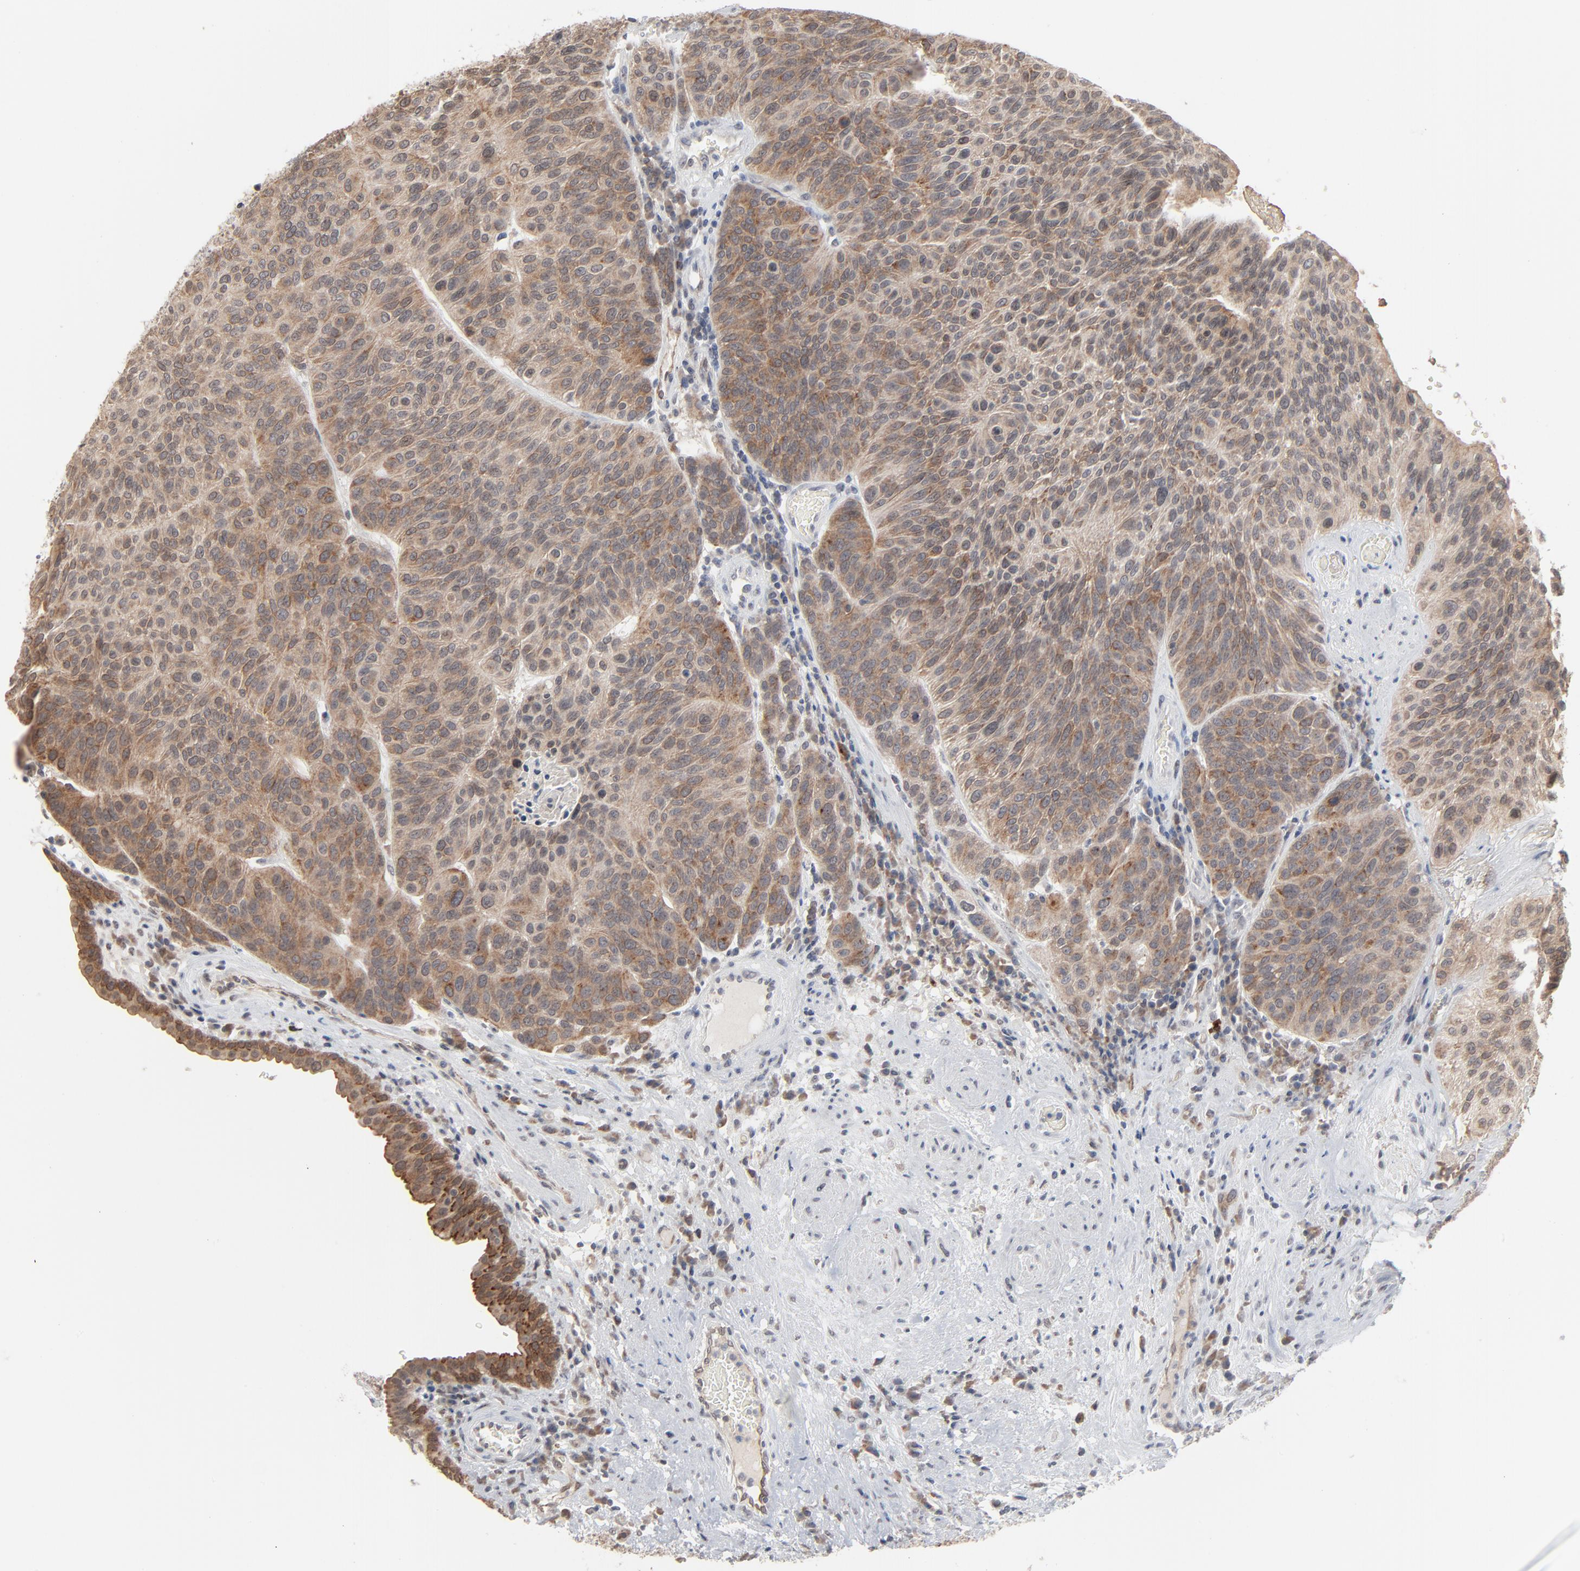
{"staining": {"intensity": "moderate", "quantity": ">75%", "location": "cytoplasmic/membranous"}, "tissue": "urothelial cancer", "cell_type": "Tumor cells", "image_type": "cancer", "snomed": [{"axis": "morphology", "description": "Urothelial carcinoma, High grade"}, {"axis": "topography", "description": "Urinary bladder"}], "caption": "Approximately >75% of tumor cells in high-grade urothelial carcinoma reveal moderate cytoplasmic/membranous protein positivity as visualized by brown immunohistochemical staining.", "gene": "ITPR3", "patient": {"sex": "male", "age": 66}}